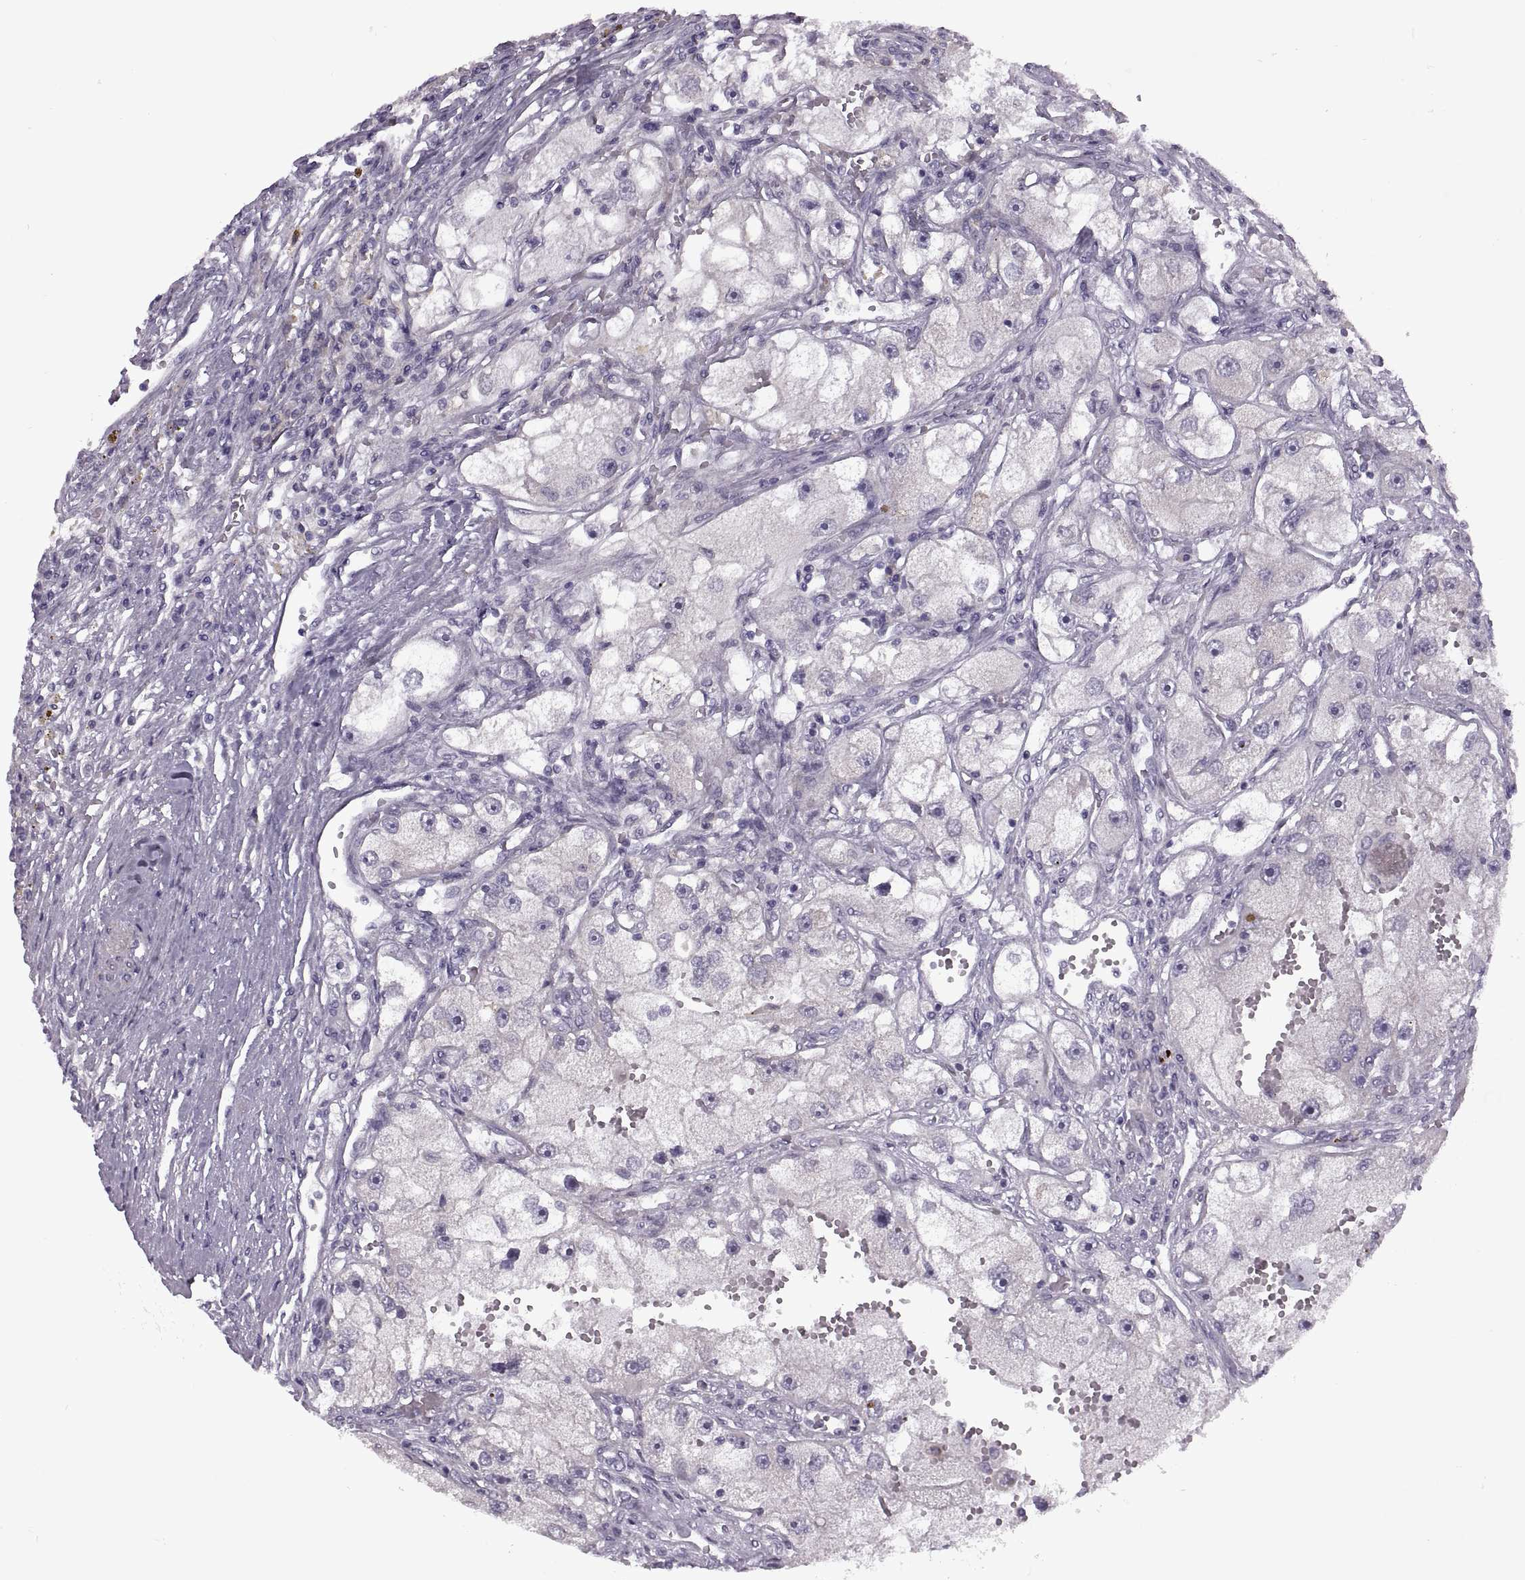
{"staining": {"intensity": "negative", "quantity": "none", "location": "none"}, "tissue": "renal cancer", "cell_type": "Tumor cells", "image_type": "cancer", "snomed": [{"axis": "morphology", "description": "Adenocarcinoma, NOS"}, {"axis": "topography", "description": "Kidney"}], "caption": "Renal cancer was stained to show a protein in brown. There is no significant positivity in tumor cells.", "gene": "RIPK4", "patient": {"sex": "male", "age": 63}}